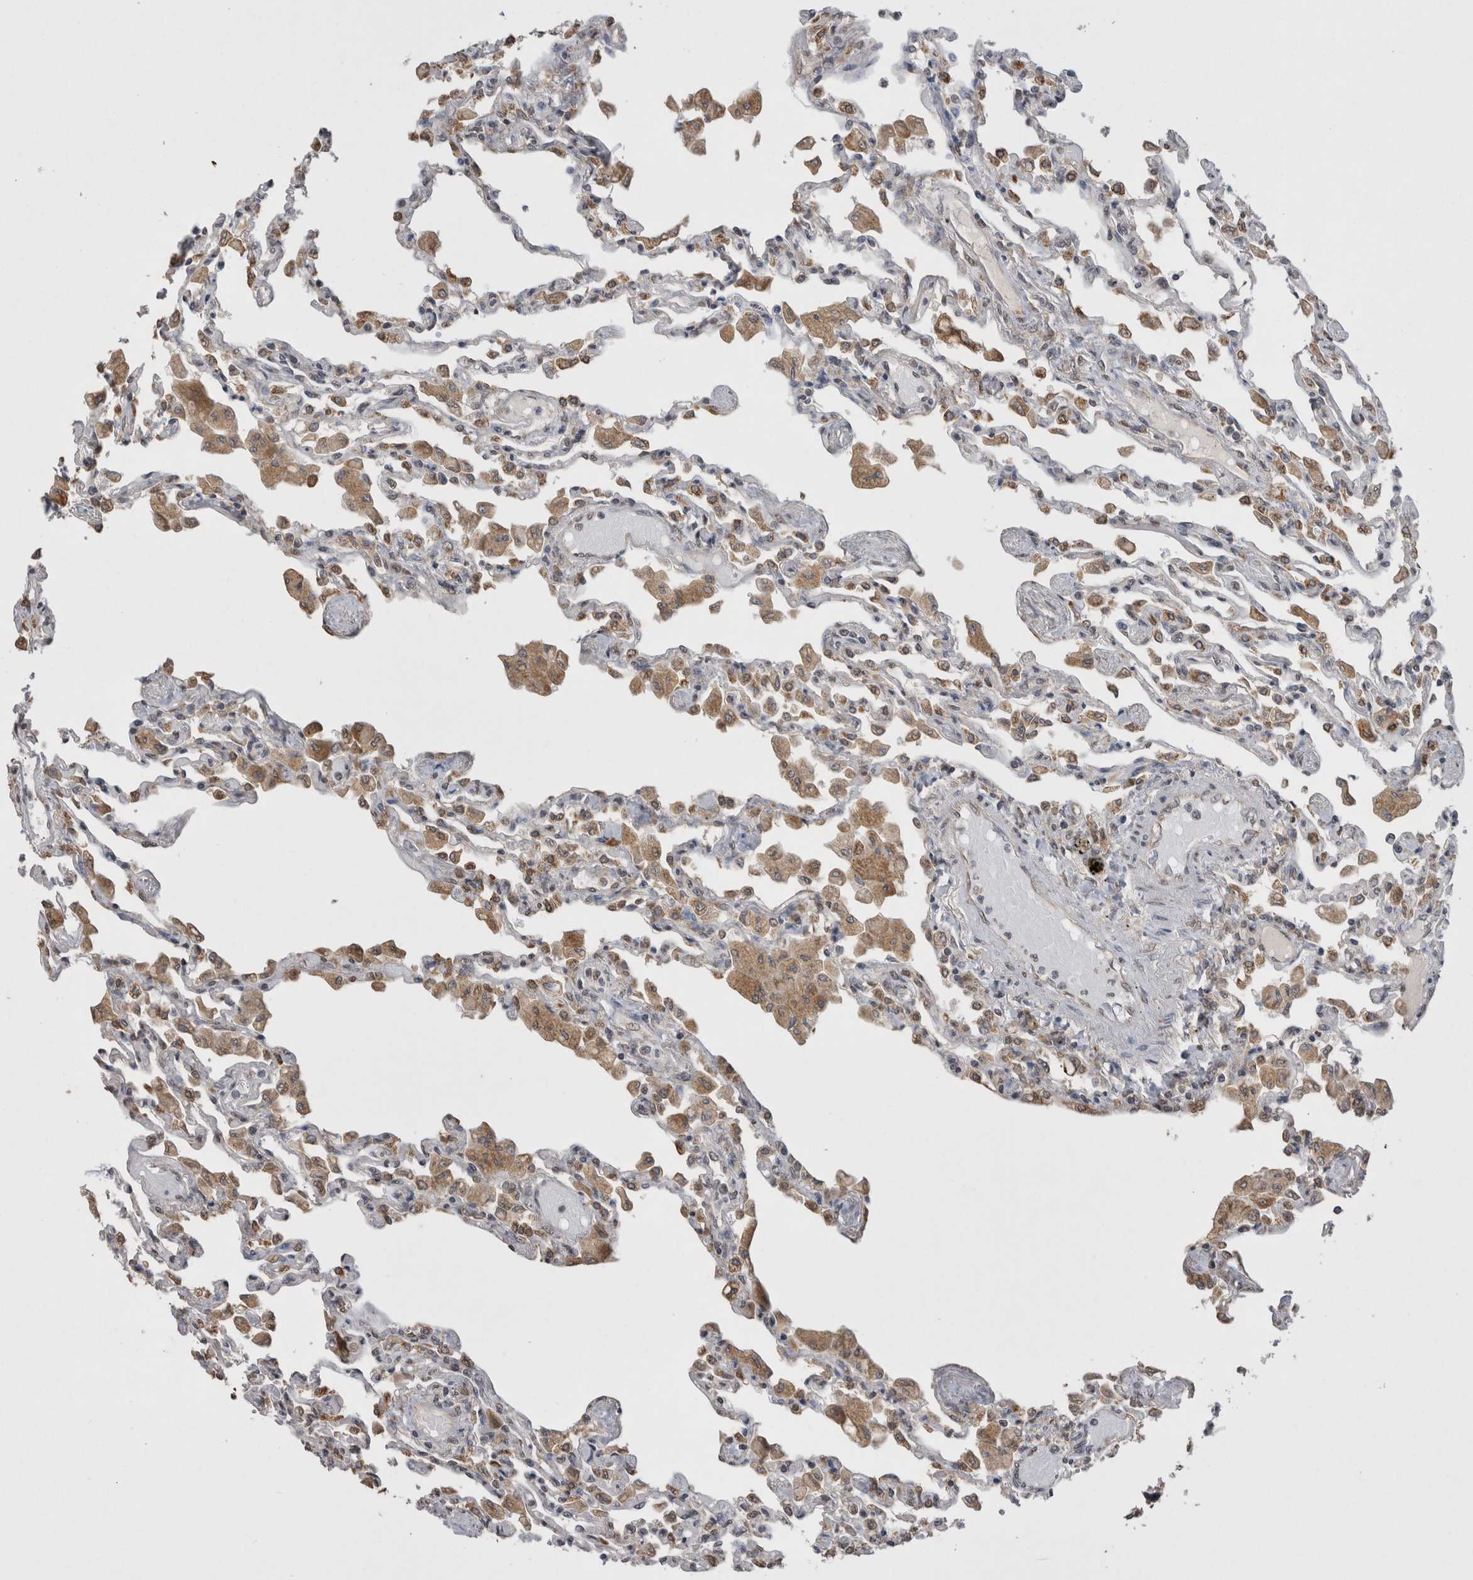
{"staining": {"intensity": "moderate", "quantity": ">75%", "location": "cytoplasmic/membranous"}, "tissue": "lung", "cell_type": "Alveolar cells", "image_type": "normal", "snomed": [{"axis": "morphology", "description": "Normal tissue, NOS"}, {"axis": "topography", "description": "Bronchus"}, {"axis": "topography", "description": "Lung"}], "caption": "This image demonstrates immunohistochemistry (IHC) staining of benign human lung, with medium moderate cytoplasmic/membranous positivity in about >75% of alveolar cells.", "gene": "NOMO1", "patient": {"sex": "female", "age": 49}}